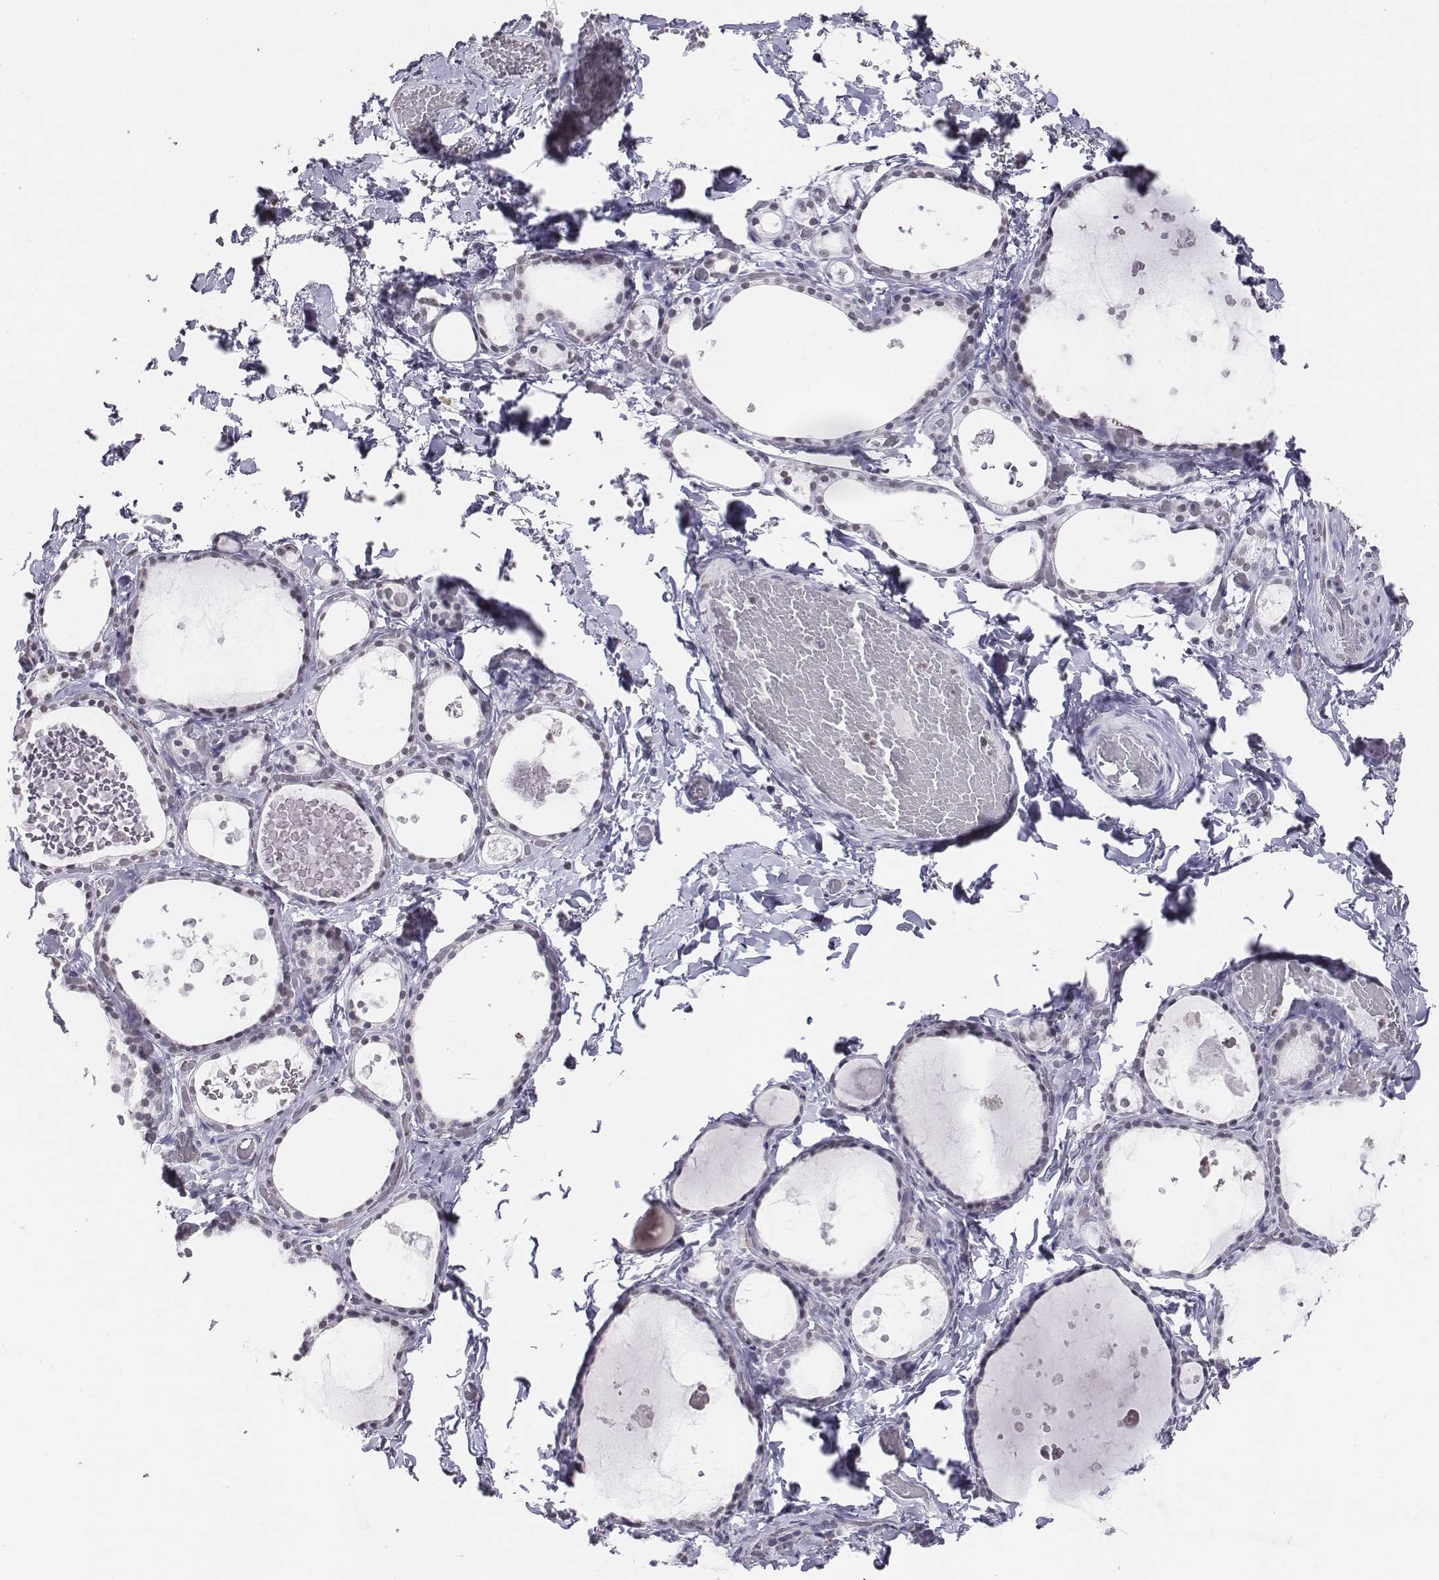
{"staining": {"intensity": "weak", "quantity": "<25%", "location": "nuclear"}, "tissue": "thyroid gland", "cell_type": "Glandular cells", "image_type": "normal", "snomed": [{"axis": "morphology", "description": "Normal tissue, NOS"}, {"axis": "topography", "description": "Thyroid gland"}], "caption": "Photomicrograph shows no significant protein staining in glandular cells of unremarkable thyroid gland. (Stains: DAB (3,3'-diaminobenzidine) immunohistochemistry with hematoxylin counter stain, Microscopy: brightfield microscopy at high magnification).", "gene": "BARHL1", "patient": {"sex": "female", "age": 56}}